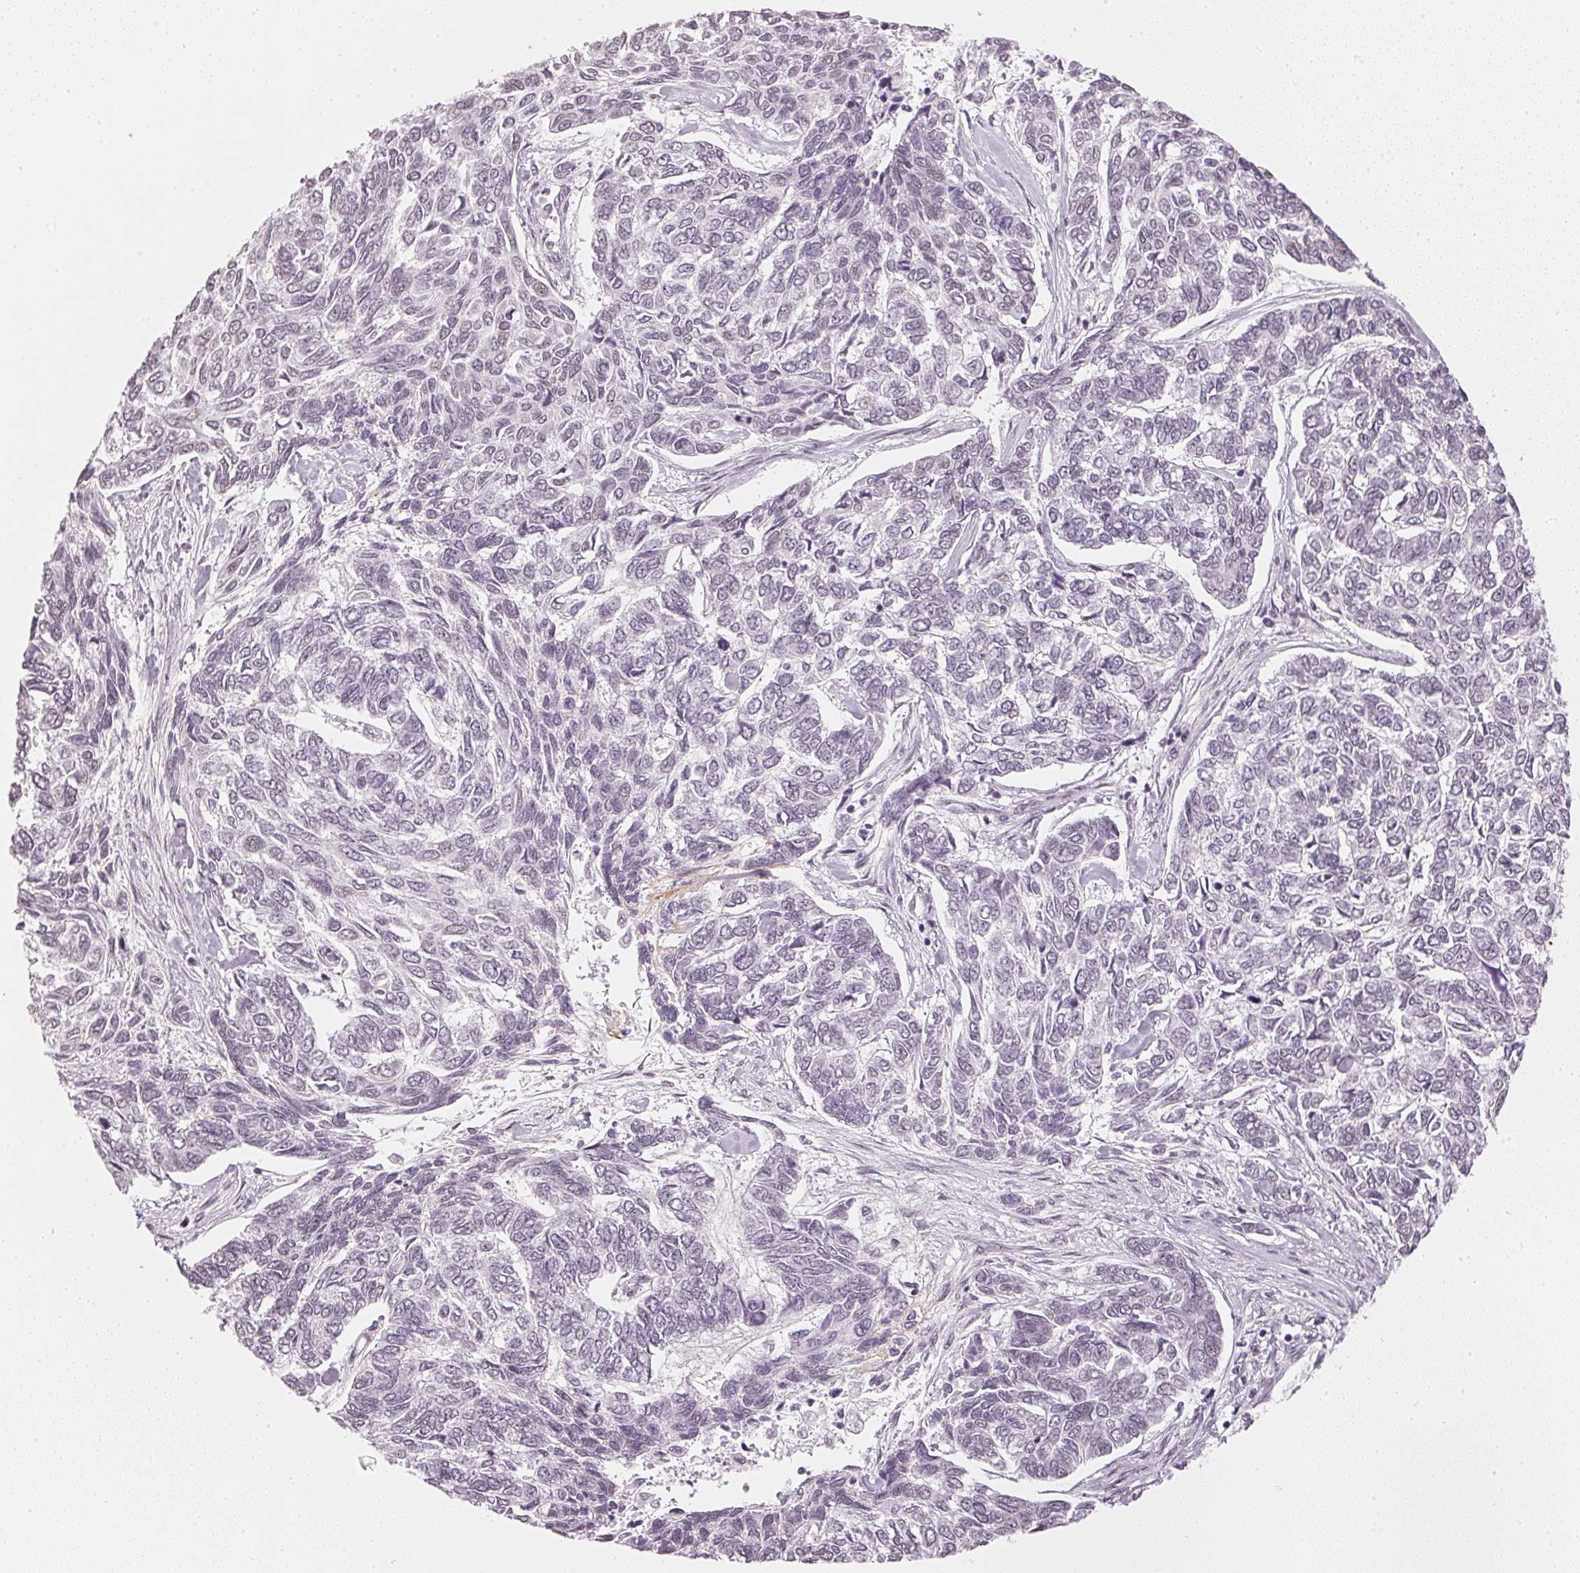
{"staining": {"intensity": "negative", "quantity": "none", "location": "none"}, "tissue": "skin cancer", "cell_type": "Tumor cells", "image_type": "cancer", "snomed": [{"axis": "morphology", "description": "Basal cell carcinoma"}, {"axis": "topography", "description": "Skin"}], "caption": "Histopathology image shows no significant protein positivity in tumor cells of skin basal cell carcinoma. (Stains: DAB immunohistochemistry (IHC) with hematoxylin counter stain, Microscopy: brightfield microscopy at high magnification).", "gene": "DNAJC6", "patient": {"sex": "female", "age": 65}}